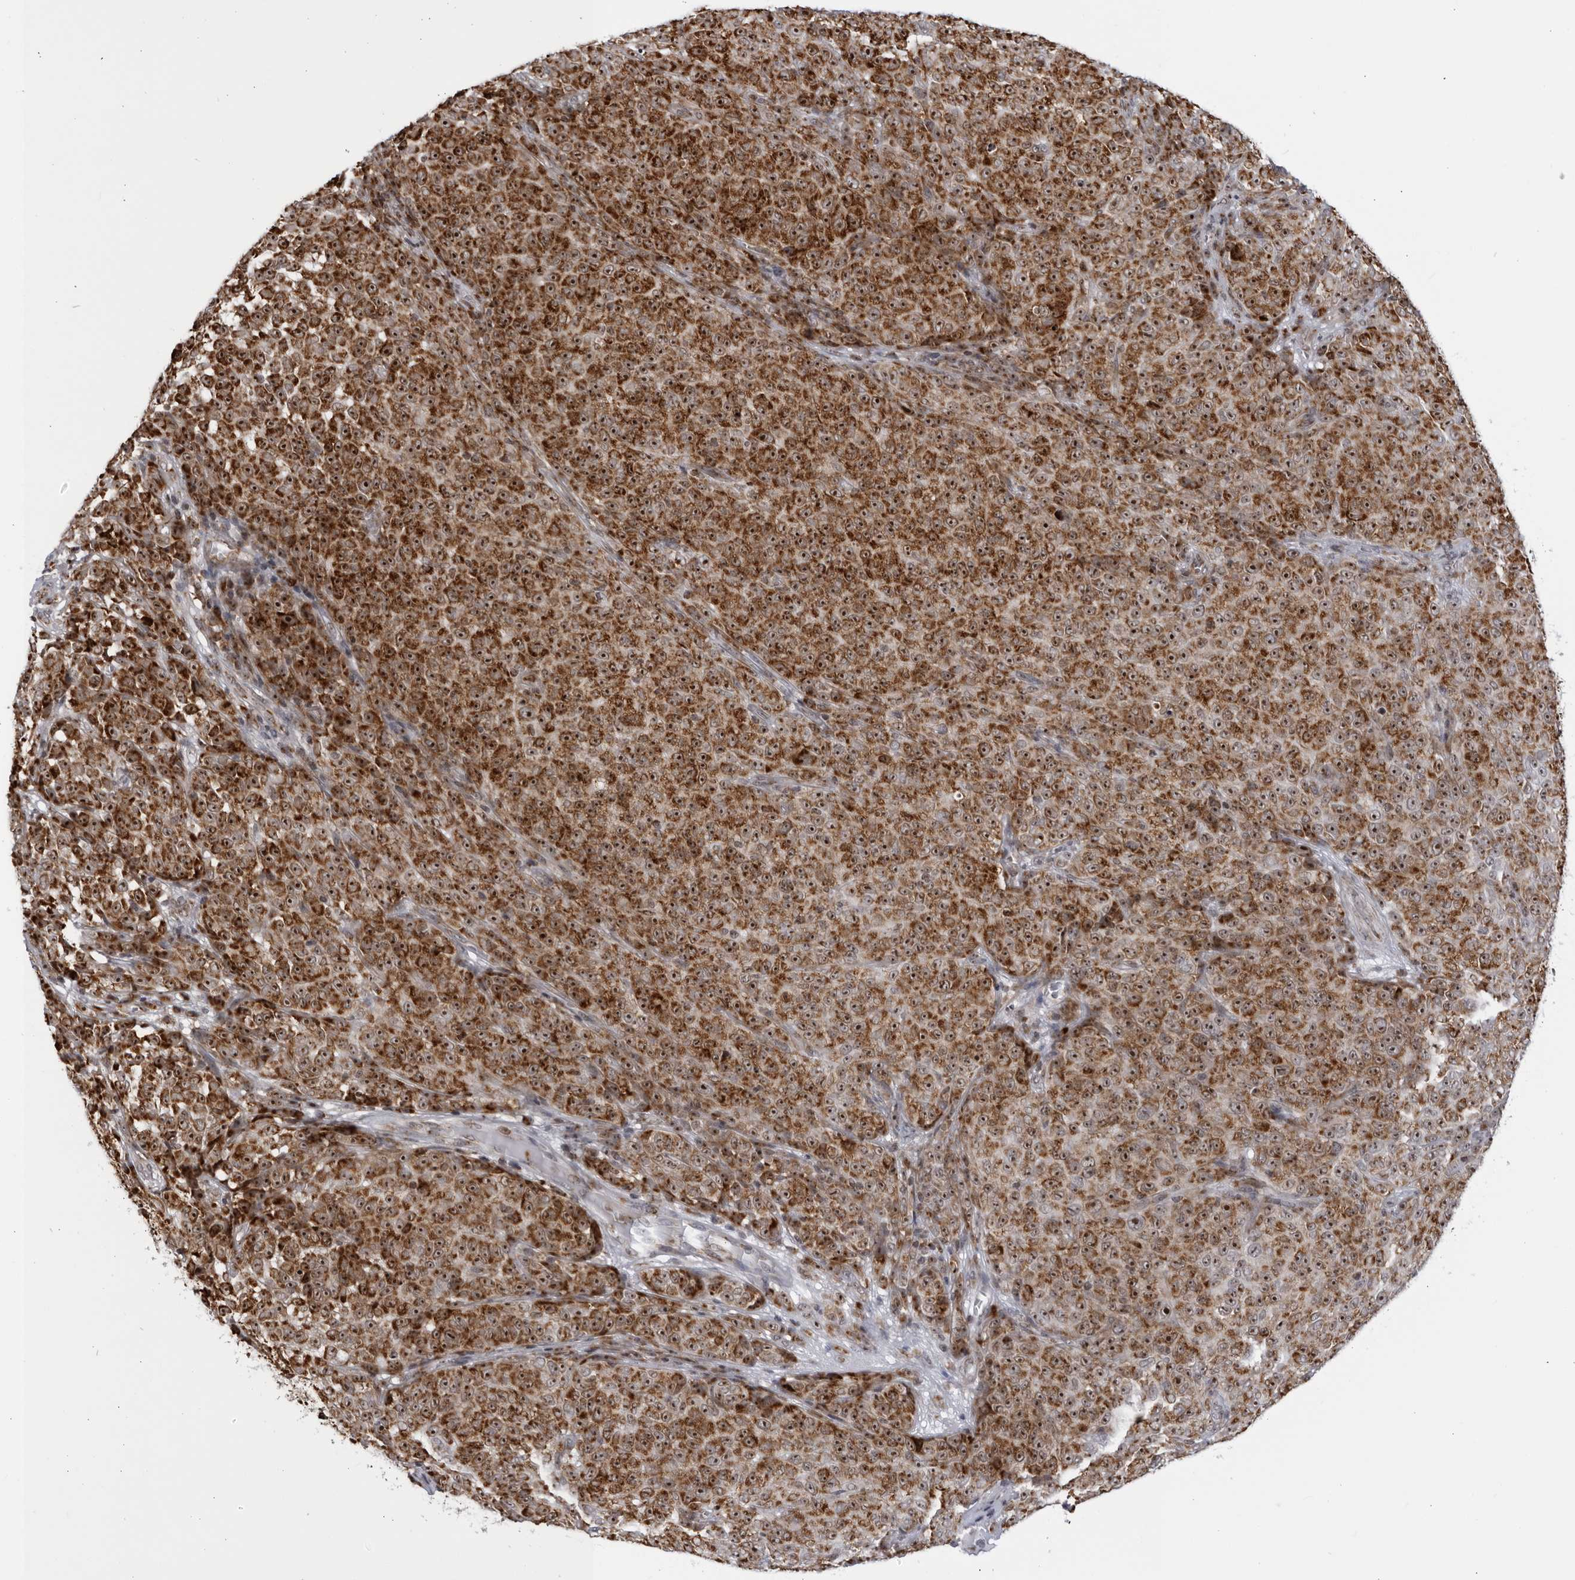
{"staining": {"intensity": "strong", "quantity": ">75%", "location": "cytoplasmic/membranous,nuclear"}, "tissue": "melanoma", "cell_type": "Tumor cells", "image_type": "cancer", "snomed": [{"axis": "morphology", "description": "Malignant melanoma, NOS"}, {"axis": "topography", "description": "Skin"}], "caption": "This histopathology image displays immunohistochemistry (IHC) staining of malignant melanoma, with high strong cytoplasmic/membranous and nuclear staining in approximately >75% of tumor cells.", "gene": "RBM34", "patient": {"sex": "female", "age": 82}}